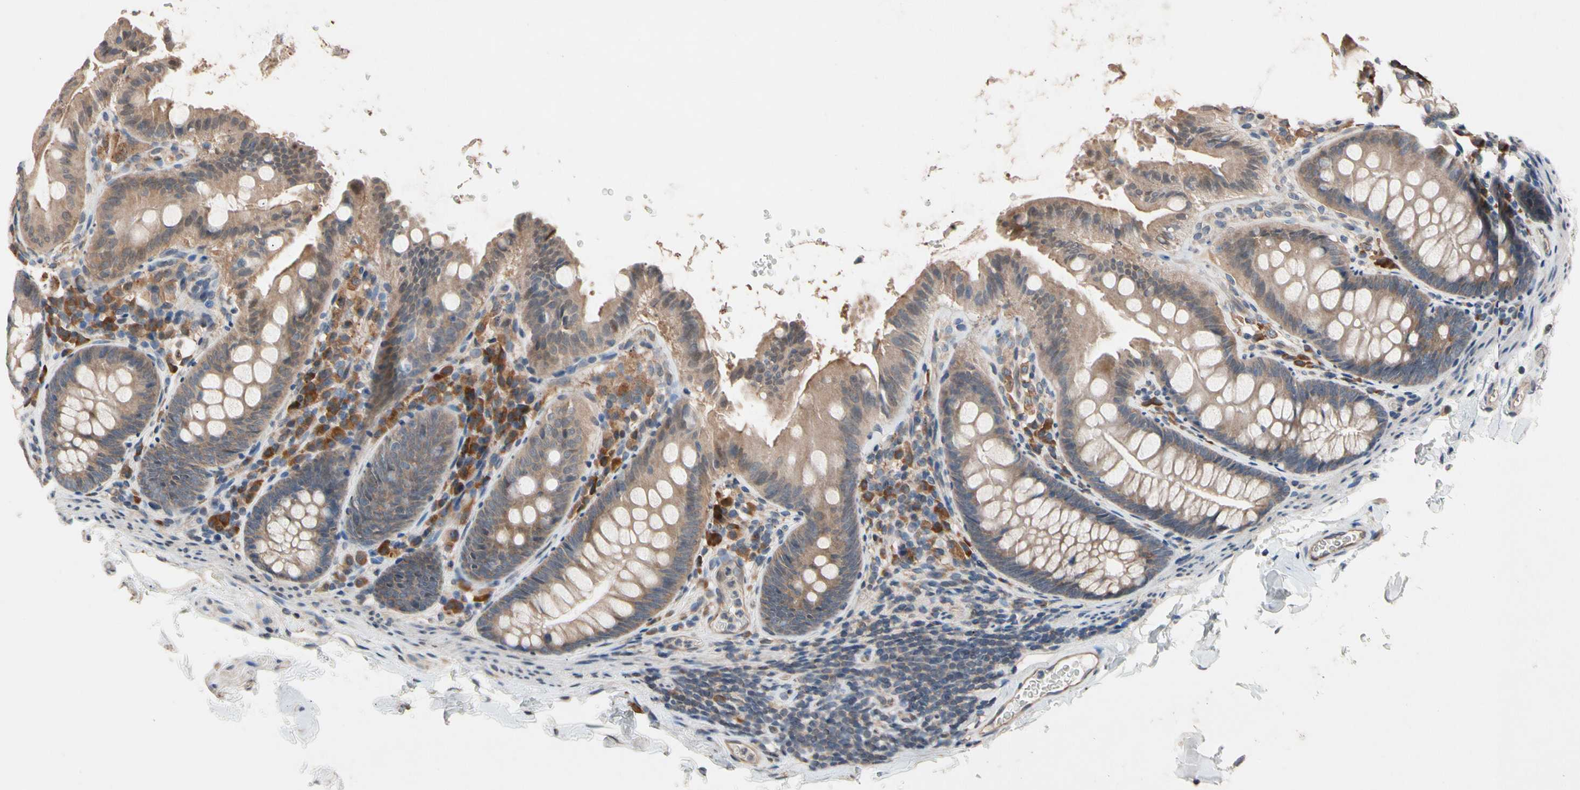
{"staining": {"intensity": "moderate", "quantity": ">75%", "location": "cytoplasmic/membranous"}, "tissue": "colon", "cell_type": "Endothelial cells", "image_type": "normal", "snomed": [{"axis": "morphology", "description": "Normal tissue, NOS"}, {"axis": "topography", "description": "Colon"}], "caption": "Normal colon exhibits moderate cytoplasmic/membranous staining in about >75% of endothelial cells, visualized by immunohistochemistry. (IHC, brightfield microscopy, high magnification).", "gene": "PRDX4", "patient": {"sex": "female", "age": 61}}